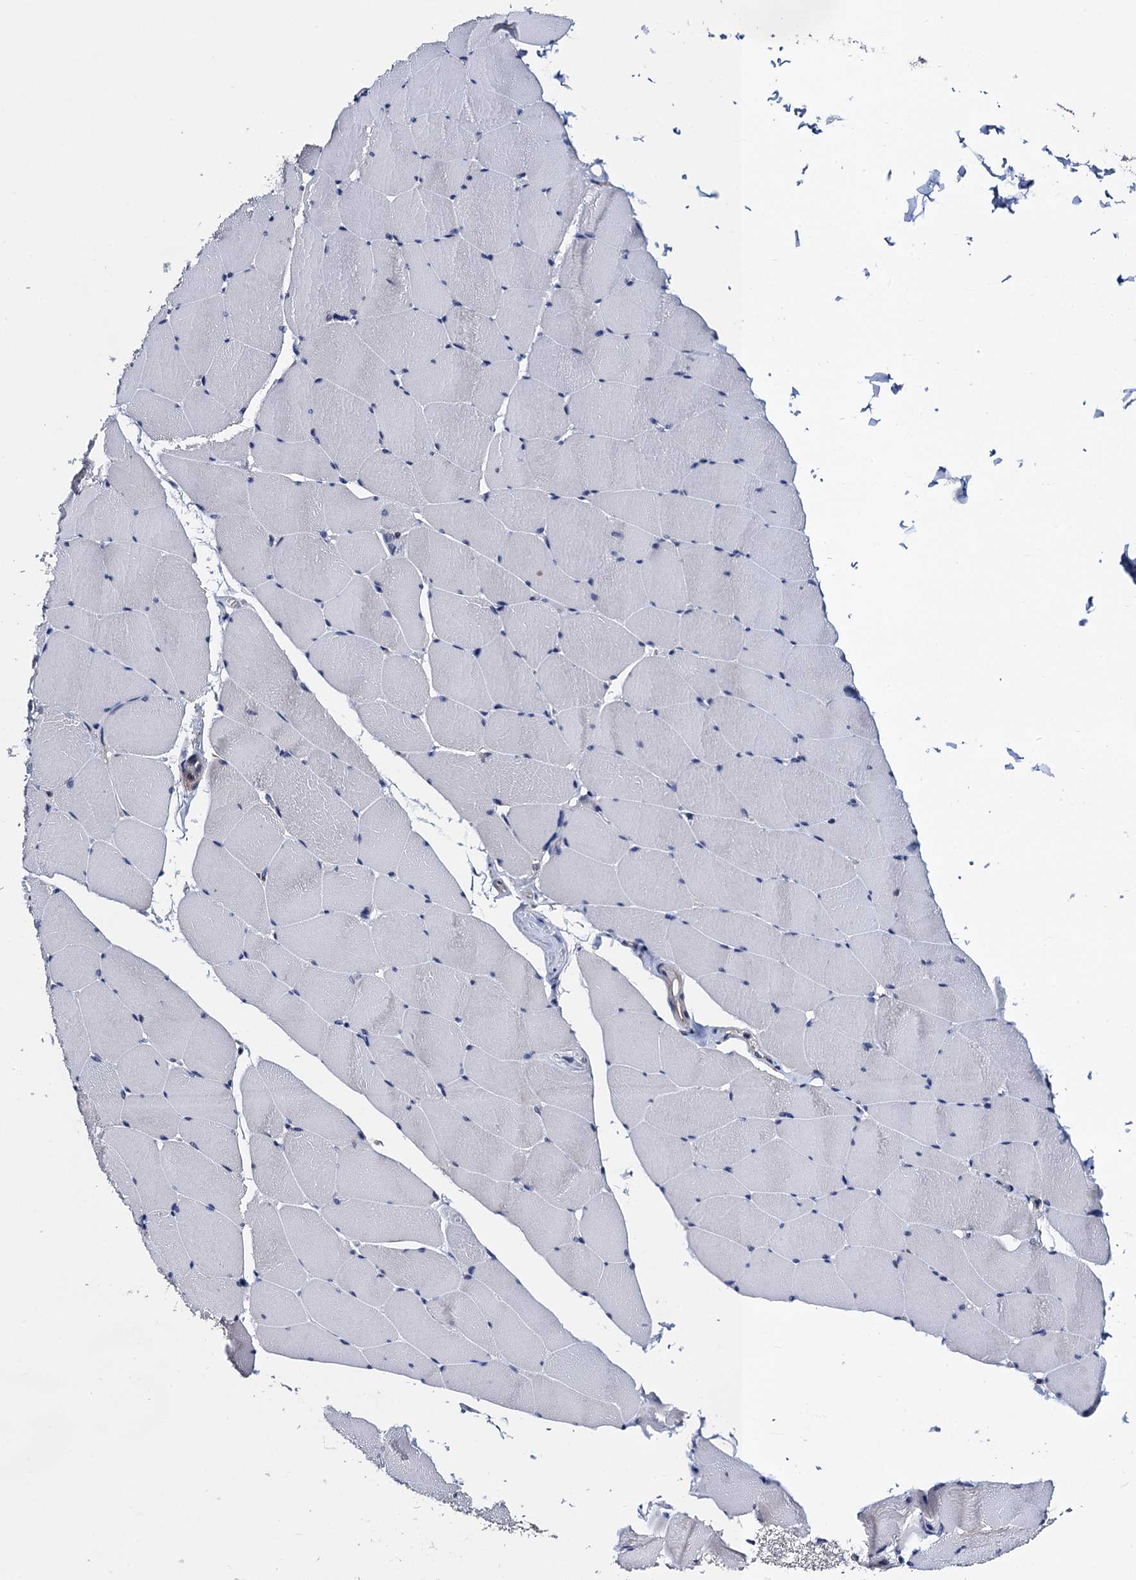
{"staining": {"intensity": "moderate", "quantity": "<25%", "location": "cytoplasmic/membranous"}, "tissue": "skeletal muscle", "cell_type": "Myocytes", "image_type": "normal", "snomed": [{"axis": "morphology", "description": "Normal tissue, NOS"}, {"axis": "topography", "description": "Skeletal muscle"}], "caption": "Immunohistochemical staining of unremarkable skeletal muscle reveals <25% levels of moderate cytoplasmic/membranous protein staining in about <25% of myocytes. The staining is performed using DAB (3,3'-diaminobenzidine) brown chromogen to label protein expression. The nuclei are counter-stained blue using hematoxylin.", "gene": "PGLS", "patient": {"sex": "male", "age": 62}}